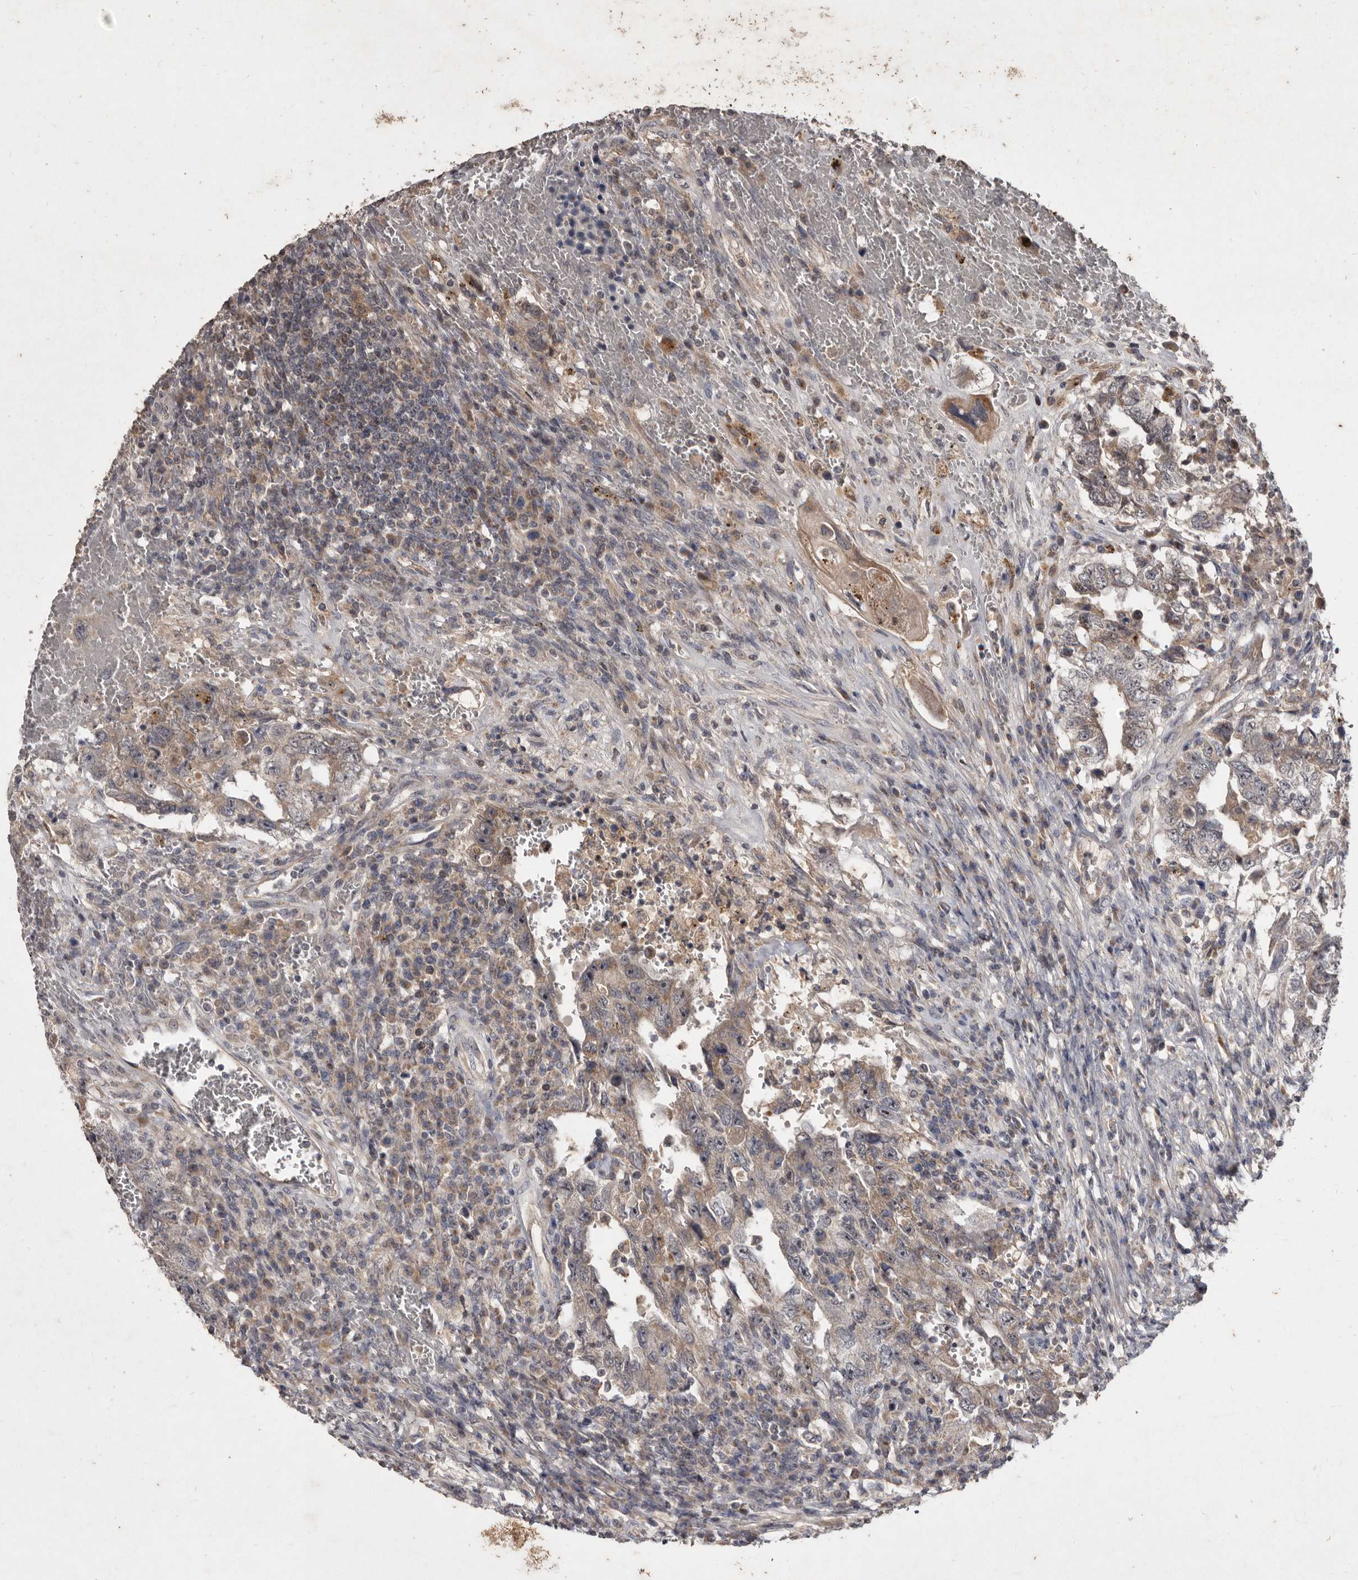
{"staining": {"intensity": "weak", "quantity": "25%-75%", "location": "cytoplasmic/membranous"}, "tissue": "testis cancer", "cell_type": "Tumor cells", "image_type": "cancer", "snomed": [{"axis": "morphology", "description": "Carcinoma, Embryonal, NOS"}, {"axis": "topography", "description": "Testis"}], "caption": "Approximately 25%-75% of tumor cells in human testis cancer (embryonal carcinoma) demonstrate weak cytoplasmic/membranous protein staining as visualized by brown immunohistochemical staining.", "gene": "FLAD1", "patient": {"sex": "male", "age": 26}}